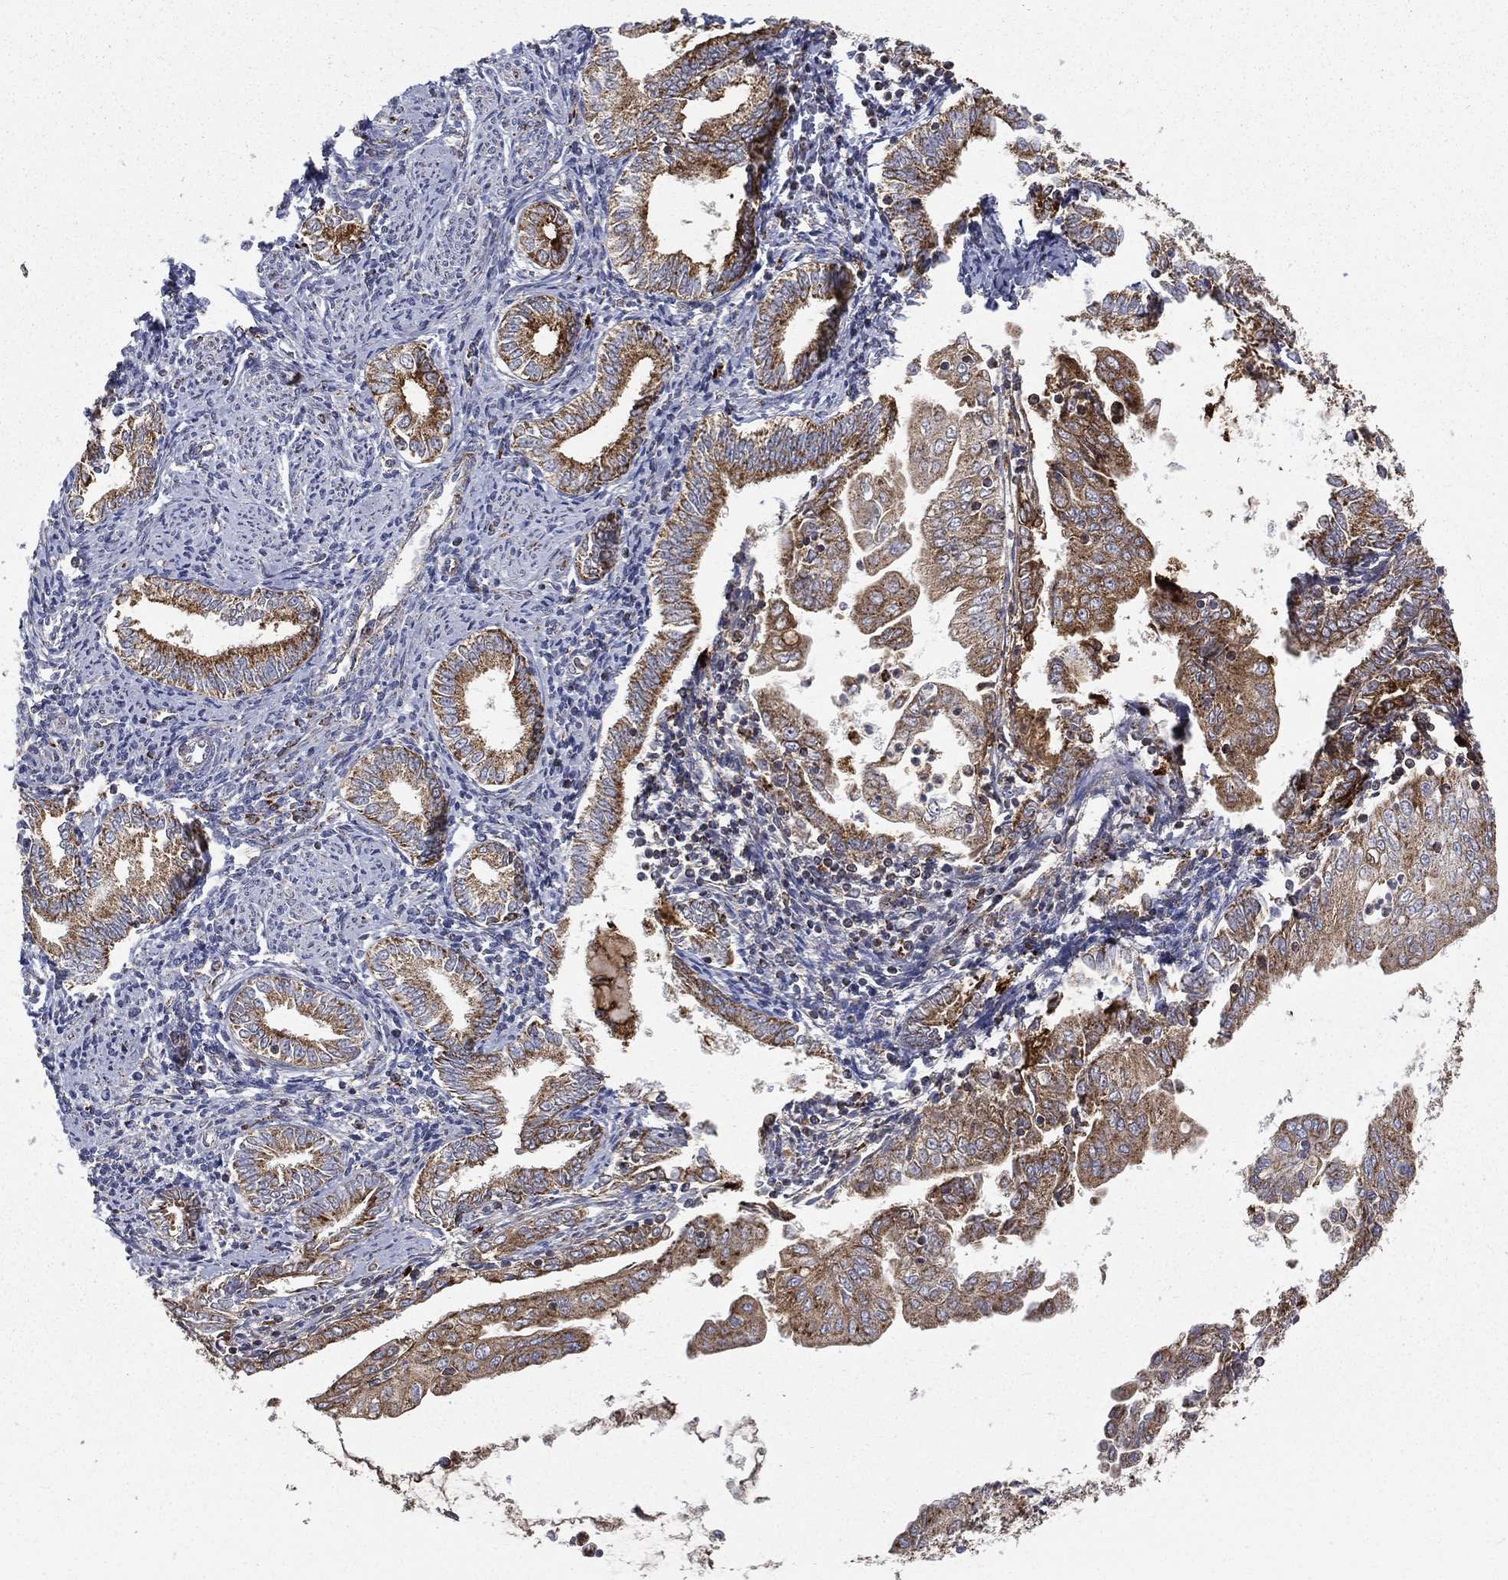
{"staining": {"intensity": "strong", "quantity": "25%-75%", "location": "cytoplasmic/membranous"}, "tissue": "endometrial cancer", "cell_type": "Tumor cells", "image_type": "cancer", "snomed": [{"axis": "morphology", "description": "Adenocarcinoma, NOS"}, {"axis": "topography", "description": "Endometrium"}], "caption": "Immunohistochemical staining of human endometrial cancer shows high levels of strong cytoplasmic/membranous protein expression in about 25%-75% of tumor cells.", "gene": "RIN3", "patient": {"sex": "female", "age": 56}}